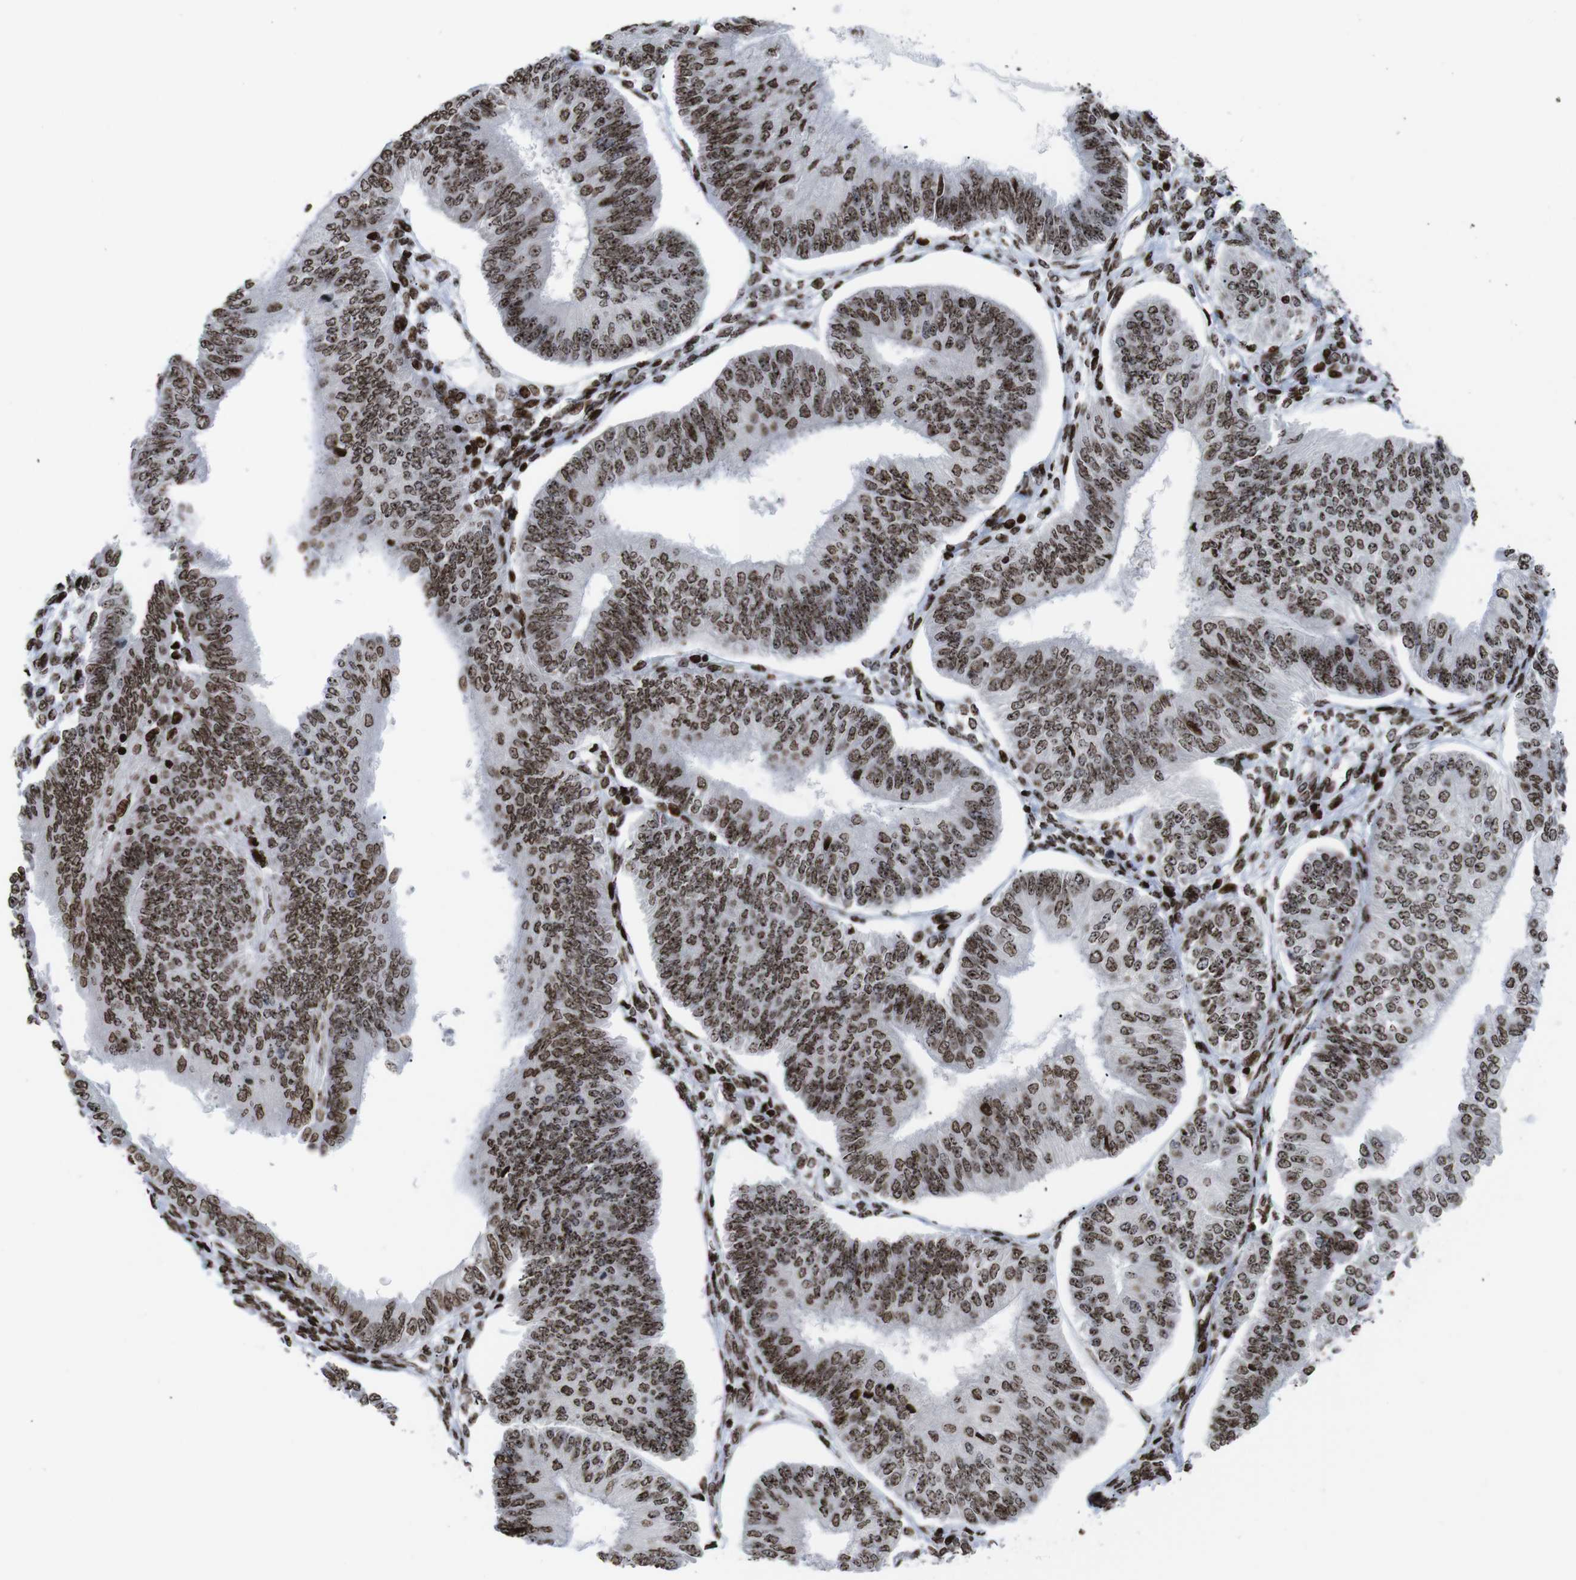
{"staining": {"intensity": "strong", "quantity": ">75%", "location": "nuclear"}, "tissue": "endometrial cancer", "cell_type": "Tumor cells", "image_type": "cancer", "snomed": [{"axis": "morphology", "description": "Adenocarcinoma, NOS"}, {"axis": "topography", "description": "Endometrium"}], "caption": "Human endometrial cancer stained with a protein marker exhibits strong staining in tumor cells.", "gene": "H1-4", "patient": {"sex": "female", "age": 58}}